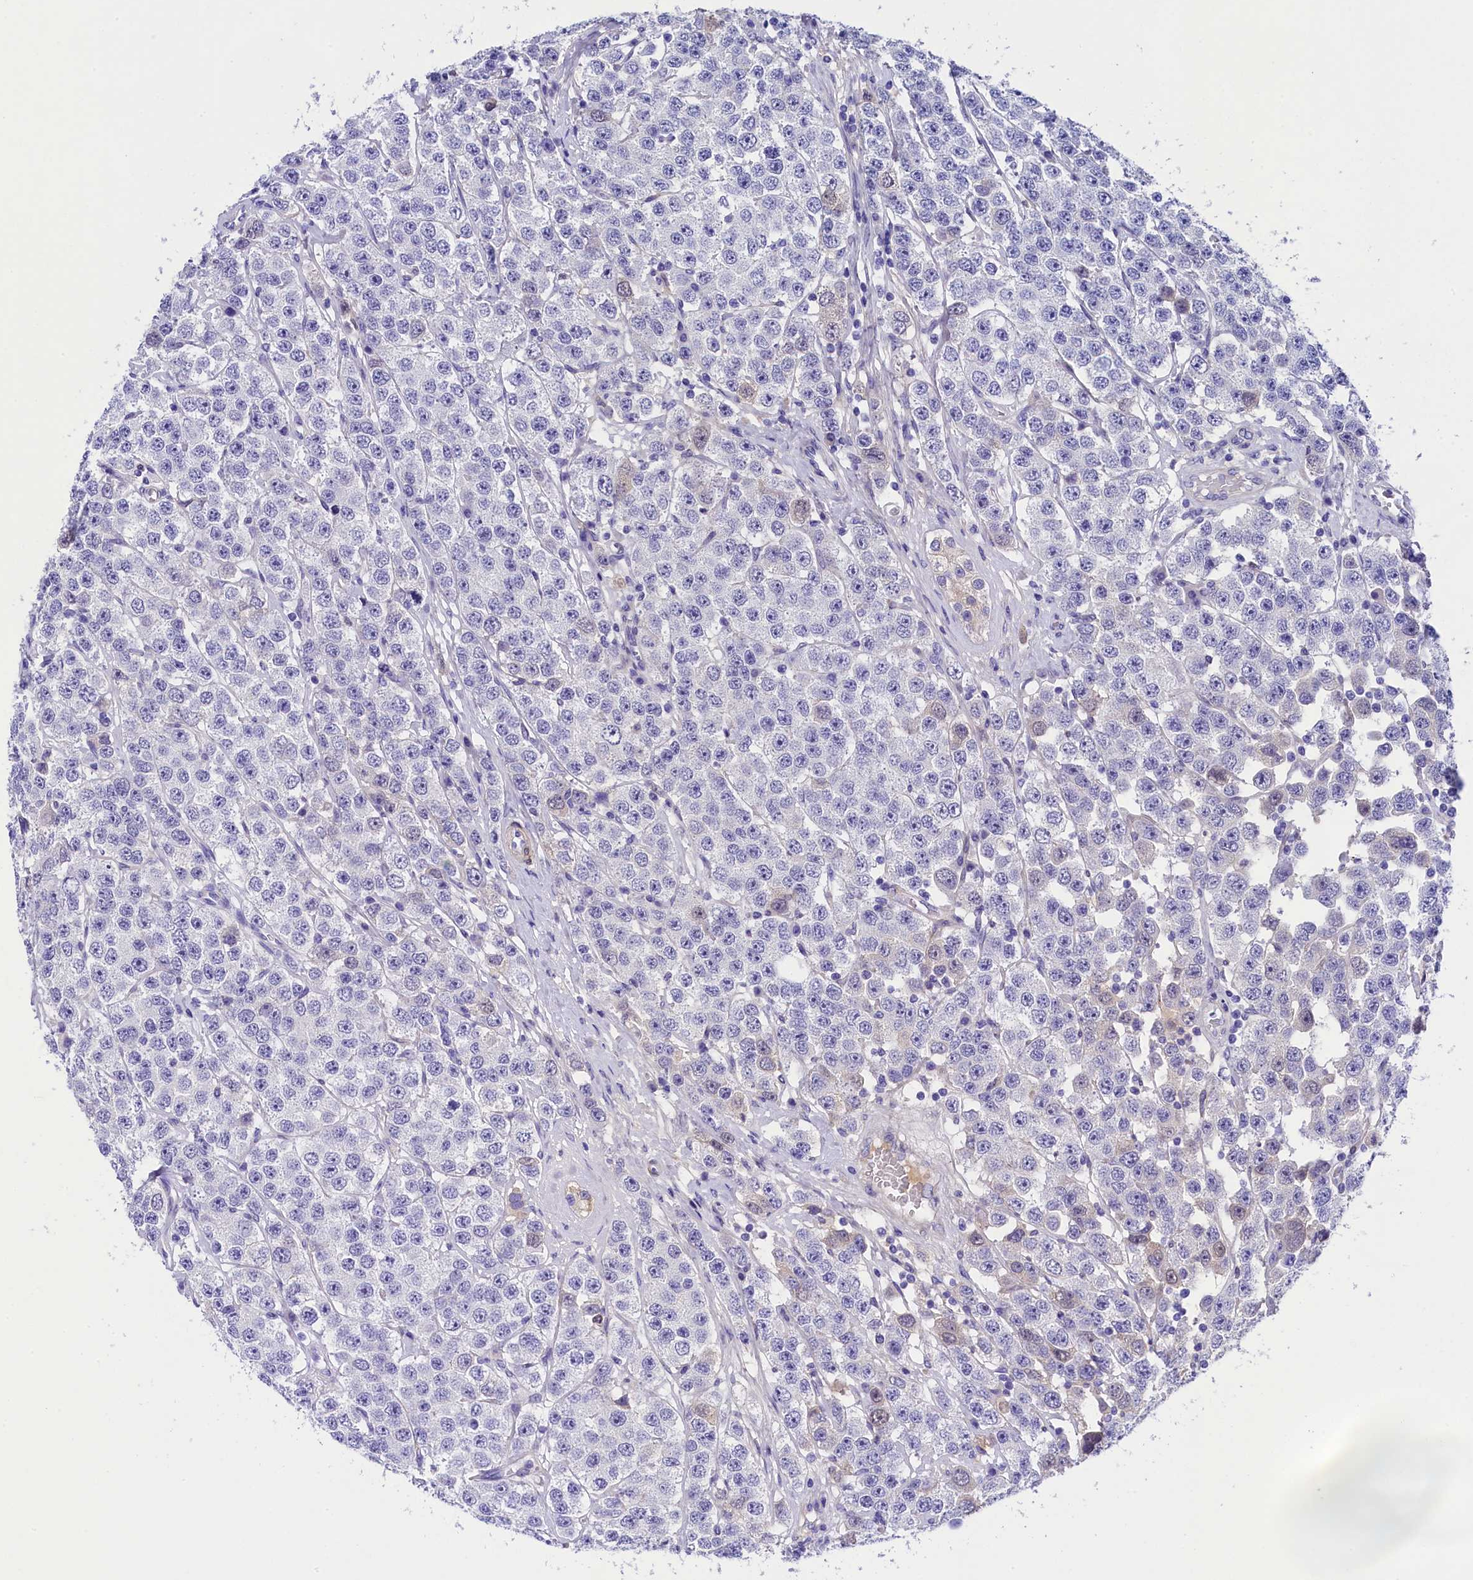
{"staining": {"intensity": "negative", "quantity": "none", "location": "none"}, "tissue": "testis cancer", "cell_type": "Tumor cells", "image_type": "cancer", "snomed": [{"axis": "morphology", "description": "Seminoma, NOS"}, {"axis": "topography", "description": "Testis"}], "caption": "IHC image of neoplastic tissue: human seminoma (testis) stained with DAB shows no significant protein staining in tumor cells. (Stains: DAB (3,3'-diaminobenzidine) immunohistochemistry (IHC) with hematoxylin counter stain, Microscopy: brightfield microscopy at high magnification).", "gene": "SOD3", "patient": {"sex": "male", "age": 28}}